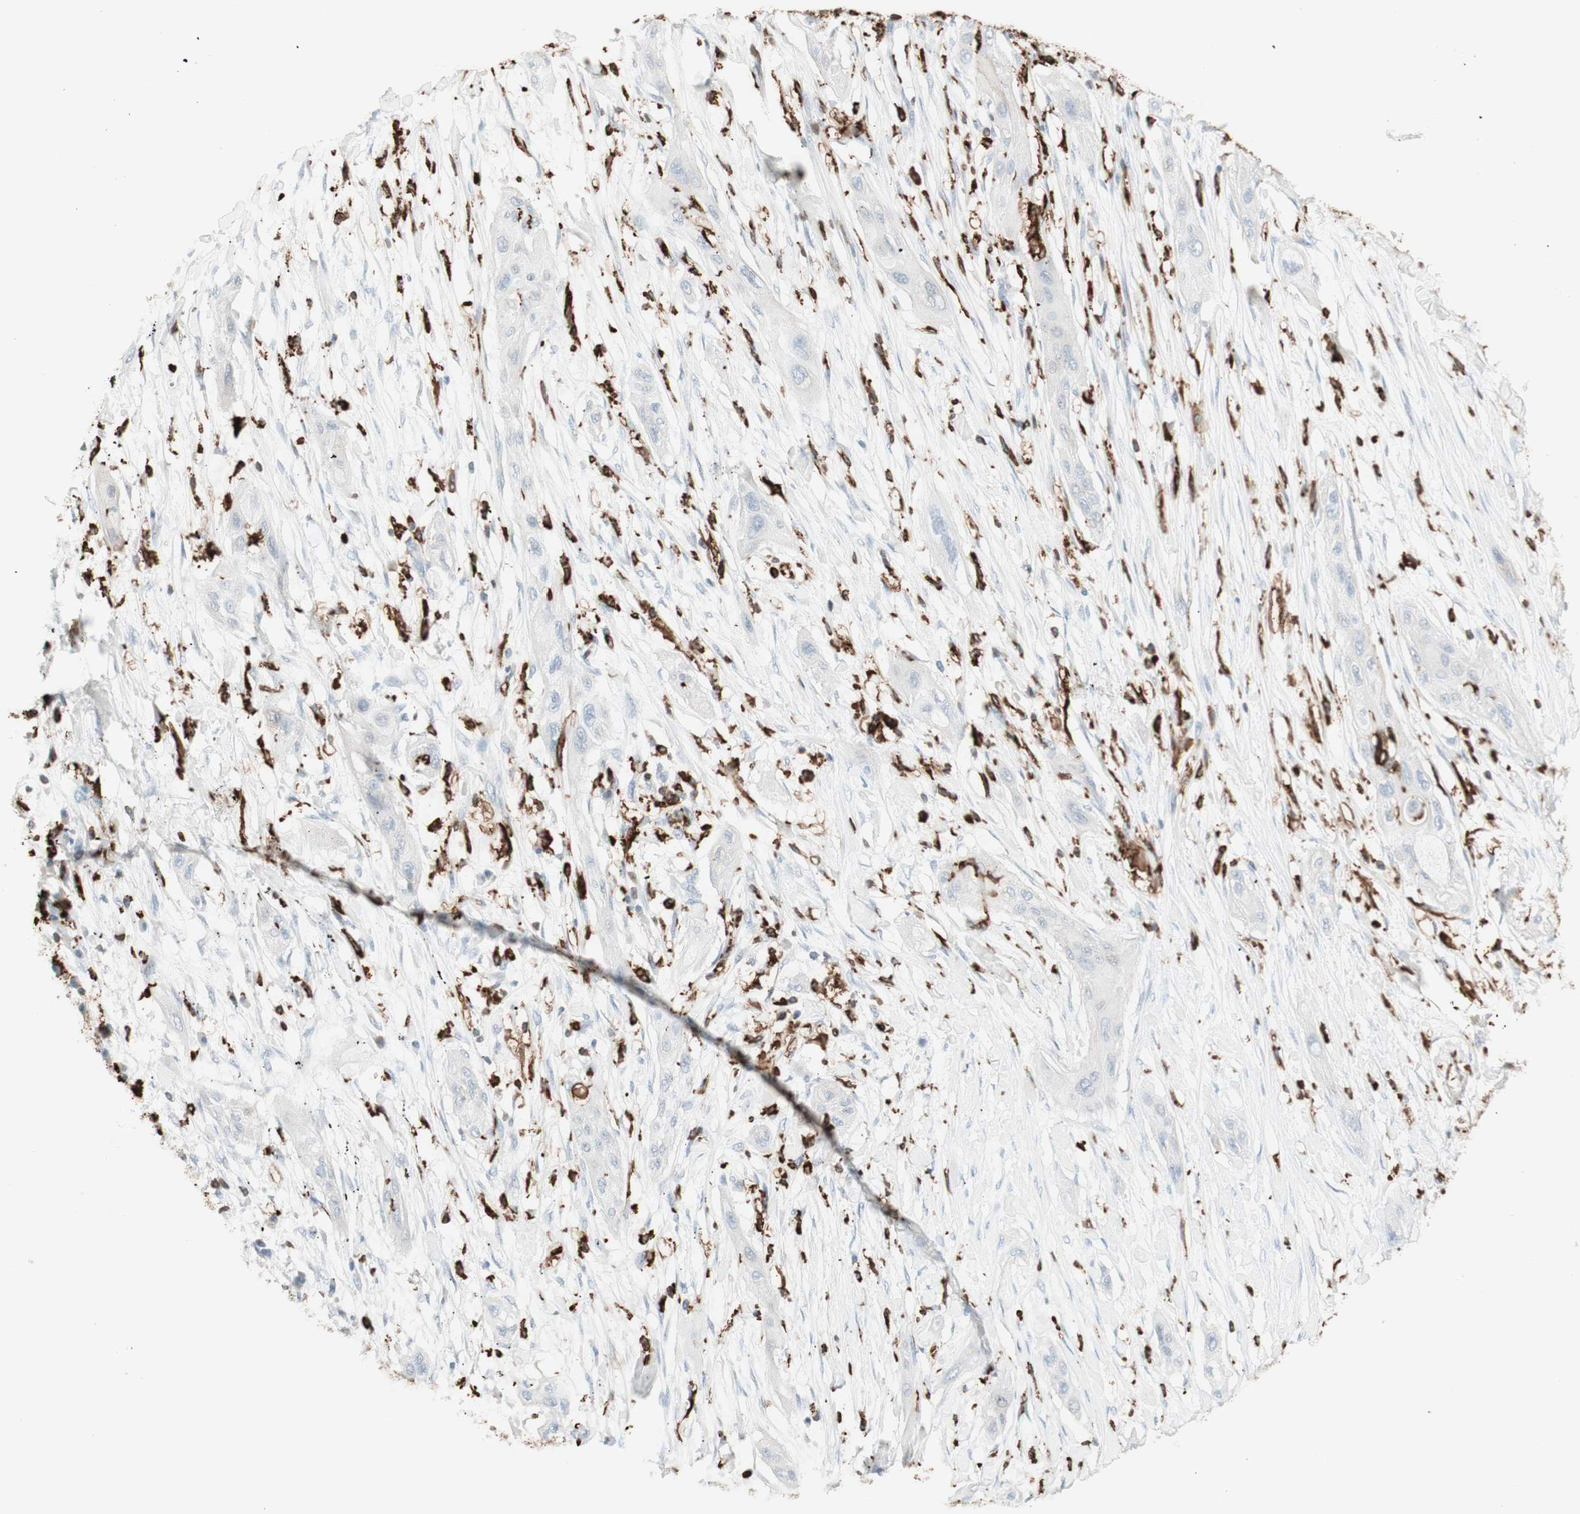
{"staining": {"intensity": "negative", "quantity": "none", "location": "none"}, "tissue": "lung cancer", "cell_type": "Tumor cells", "image_type": "cancer", "snomed": [{"axis": "morphology", "description": "Squamous cell carcinoma, NOS"}, {"axis": "topography", "description": "Lung"}], "caption": "DAB immunohistochemical staining of human lung squamous cell carcinoma reveals no significant expression in tumor cells.", "gene": "HLA-DPB1", "patient": {"sex": "female", "age": 47}}